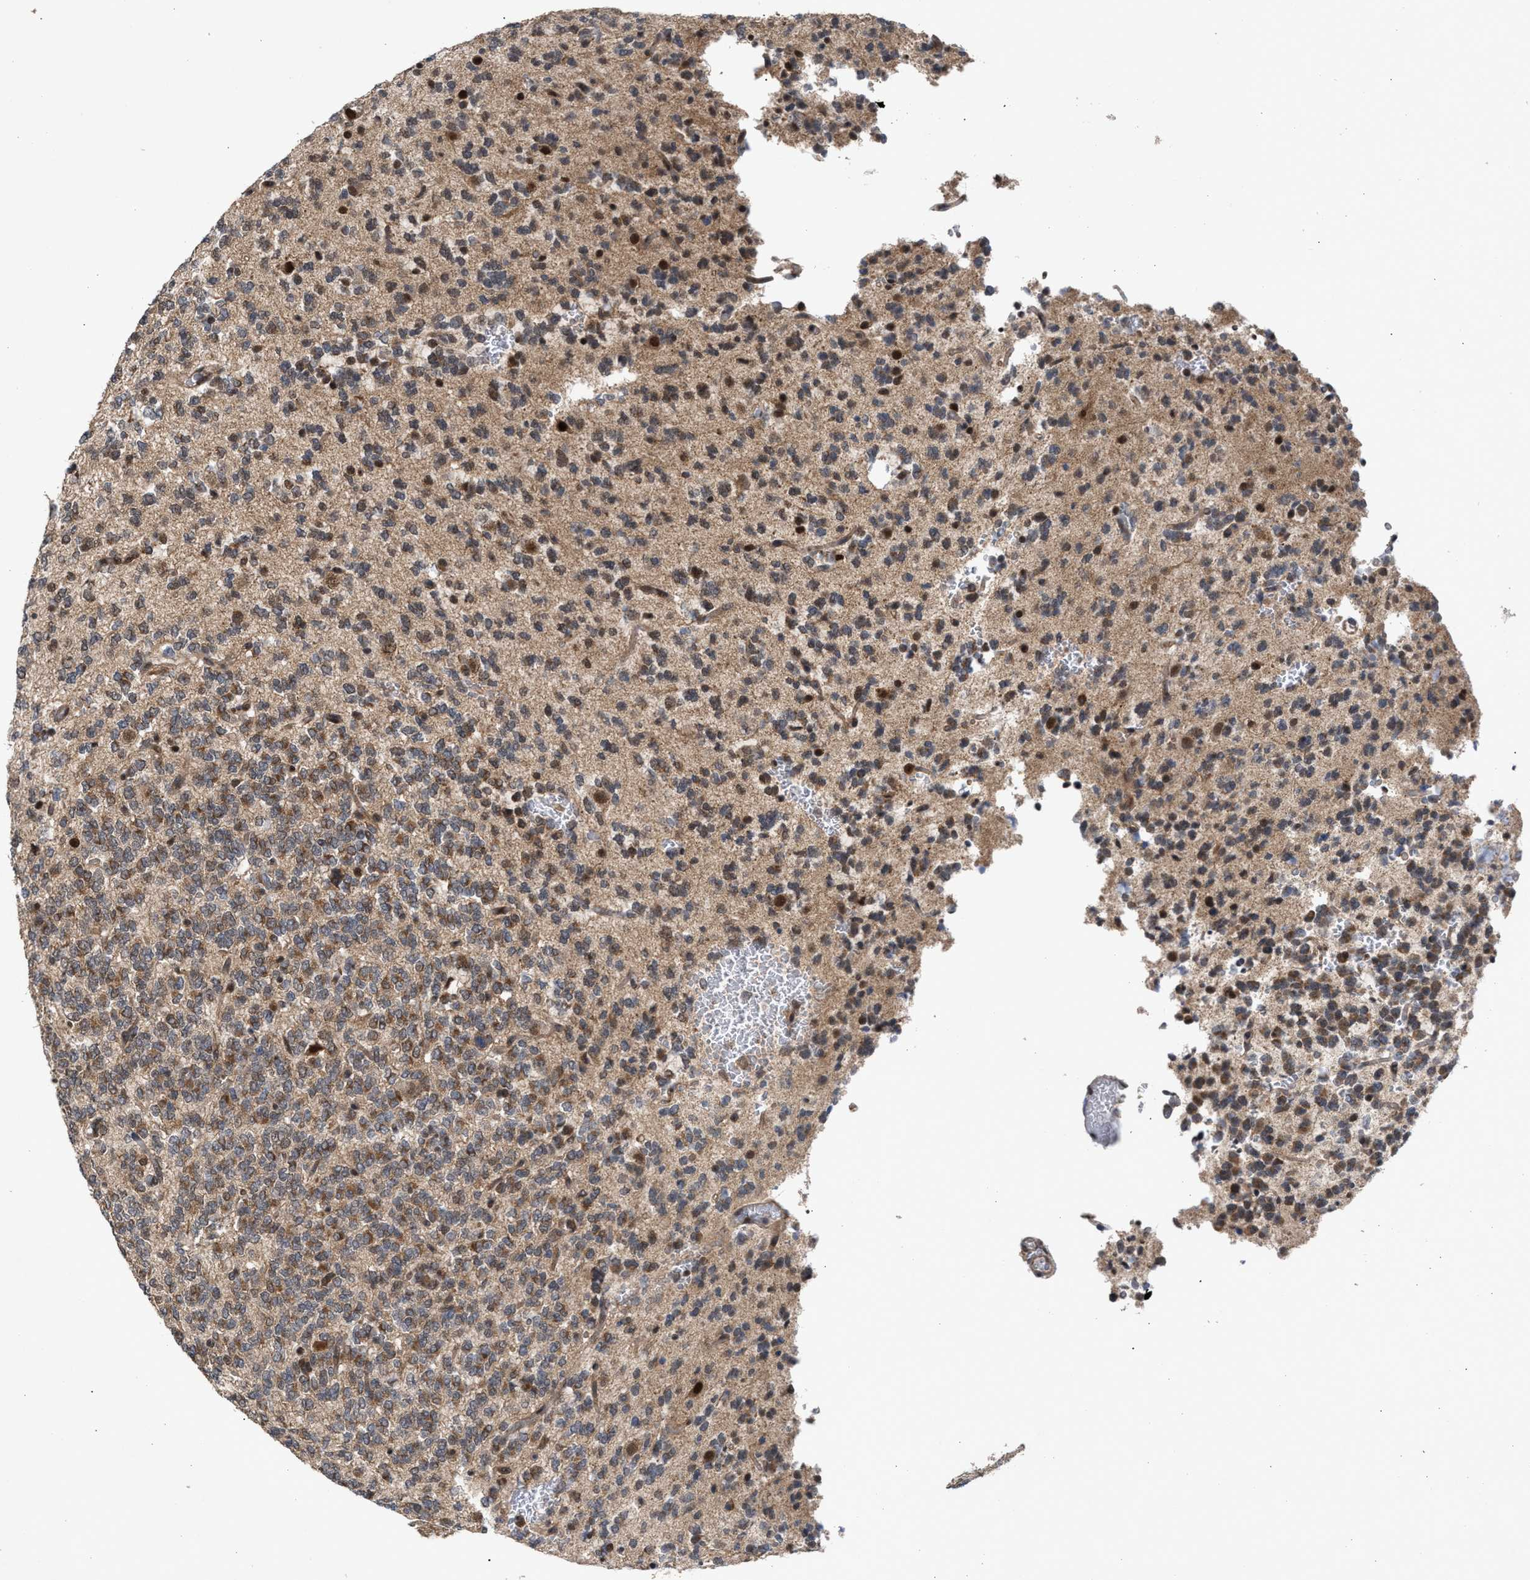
{"staining": {"intensity": "weak", "quantity": ">75%", "location": "cytoplasmic/membranous"}, "tissue": "glioma", "cell_type": "Tumor cells", "image_type": "cancer", "snomed": [{"axis": "morphology", "description": "Glioma, malignant, Low grade"}, {"axis": "topography", "description": "Brain"}], "caption": "Tumor cells reveal low levels of weak cytoplasmic/membranous expression in approximately >75% of cells in glioma. (Stains: DAB (3,3'-diaminobenzidine) in brown, nuclei in blue, Microscopy: brightfield microscopy at high magnification).", "gene": "MKNK2", "patient": {"sex": "male", "age": 38}}